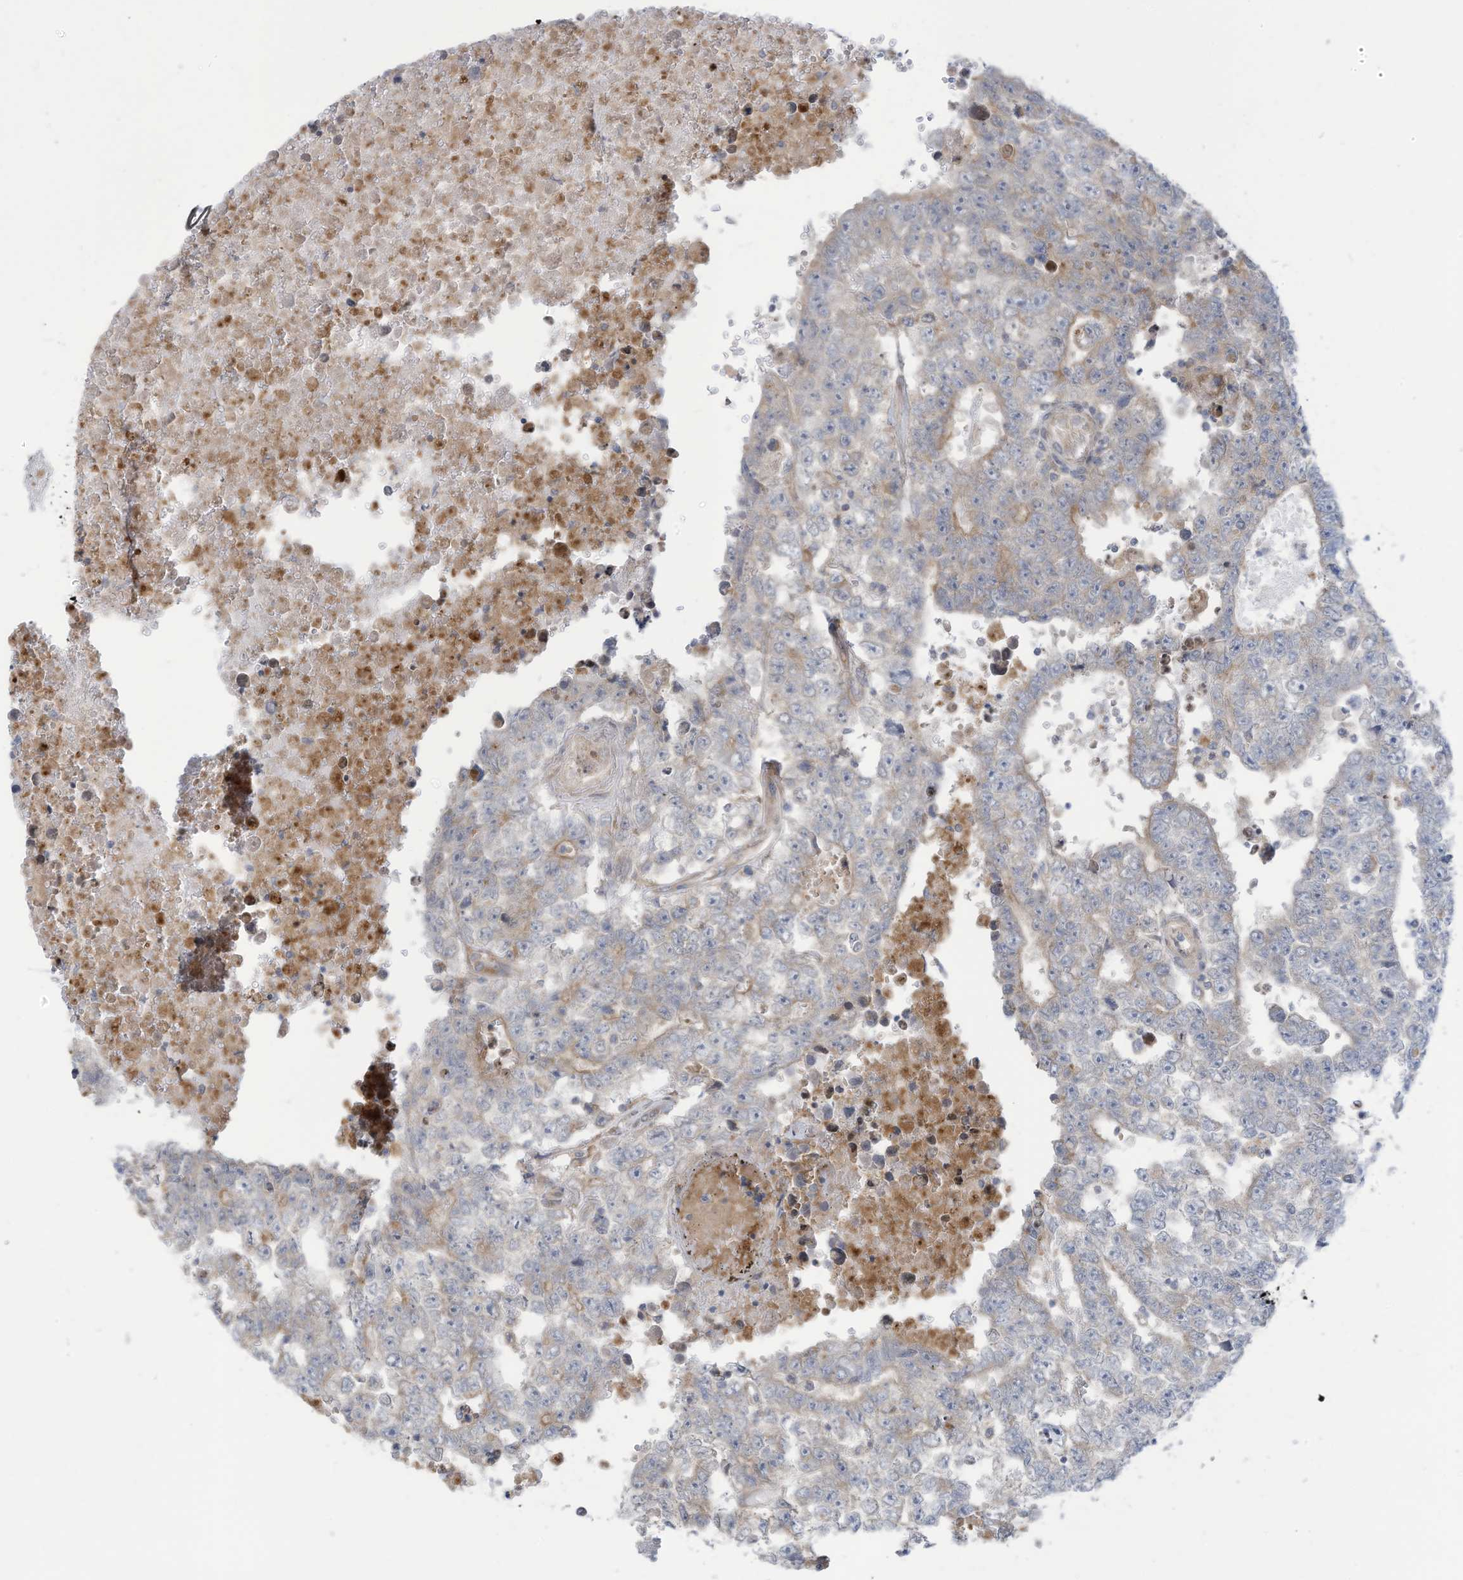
{"staining": {"intensity": "negative", "quantity": "none", "location": "none"}, "tissue": "testis cancer", "cell_type": "Tumor cells", "image_type": "cancer", "snomed": [{"axis": "morphology", "description": "Carcinoma, Embryonal, NOS"}, {"axis": "topography", "description": "Testis"}], "caption": "Immunohistochemical staining of testis embryonal carcinoma shows no significant staining in tumor cells.", "gene": "ADAT2", "patient": {"sex": "male", "age": 25}}